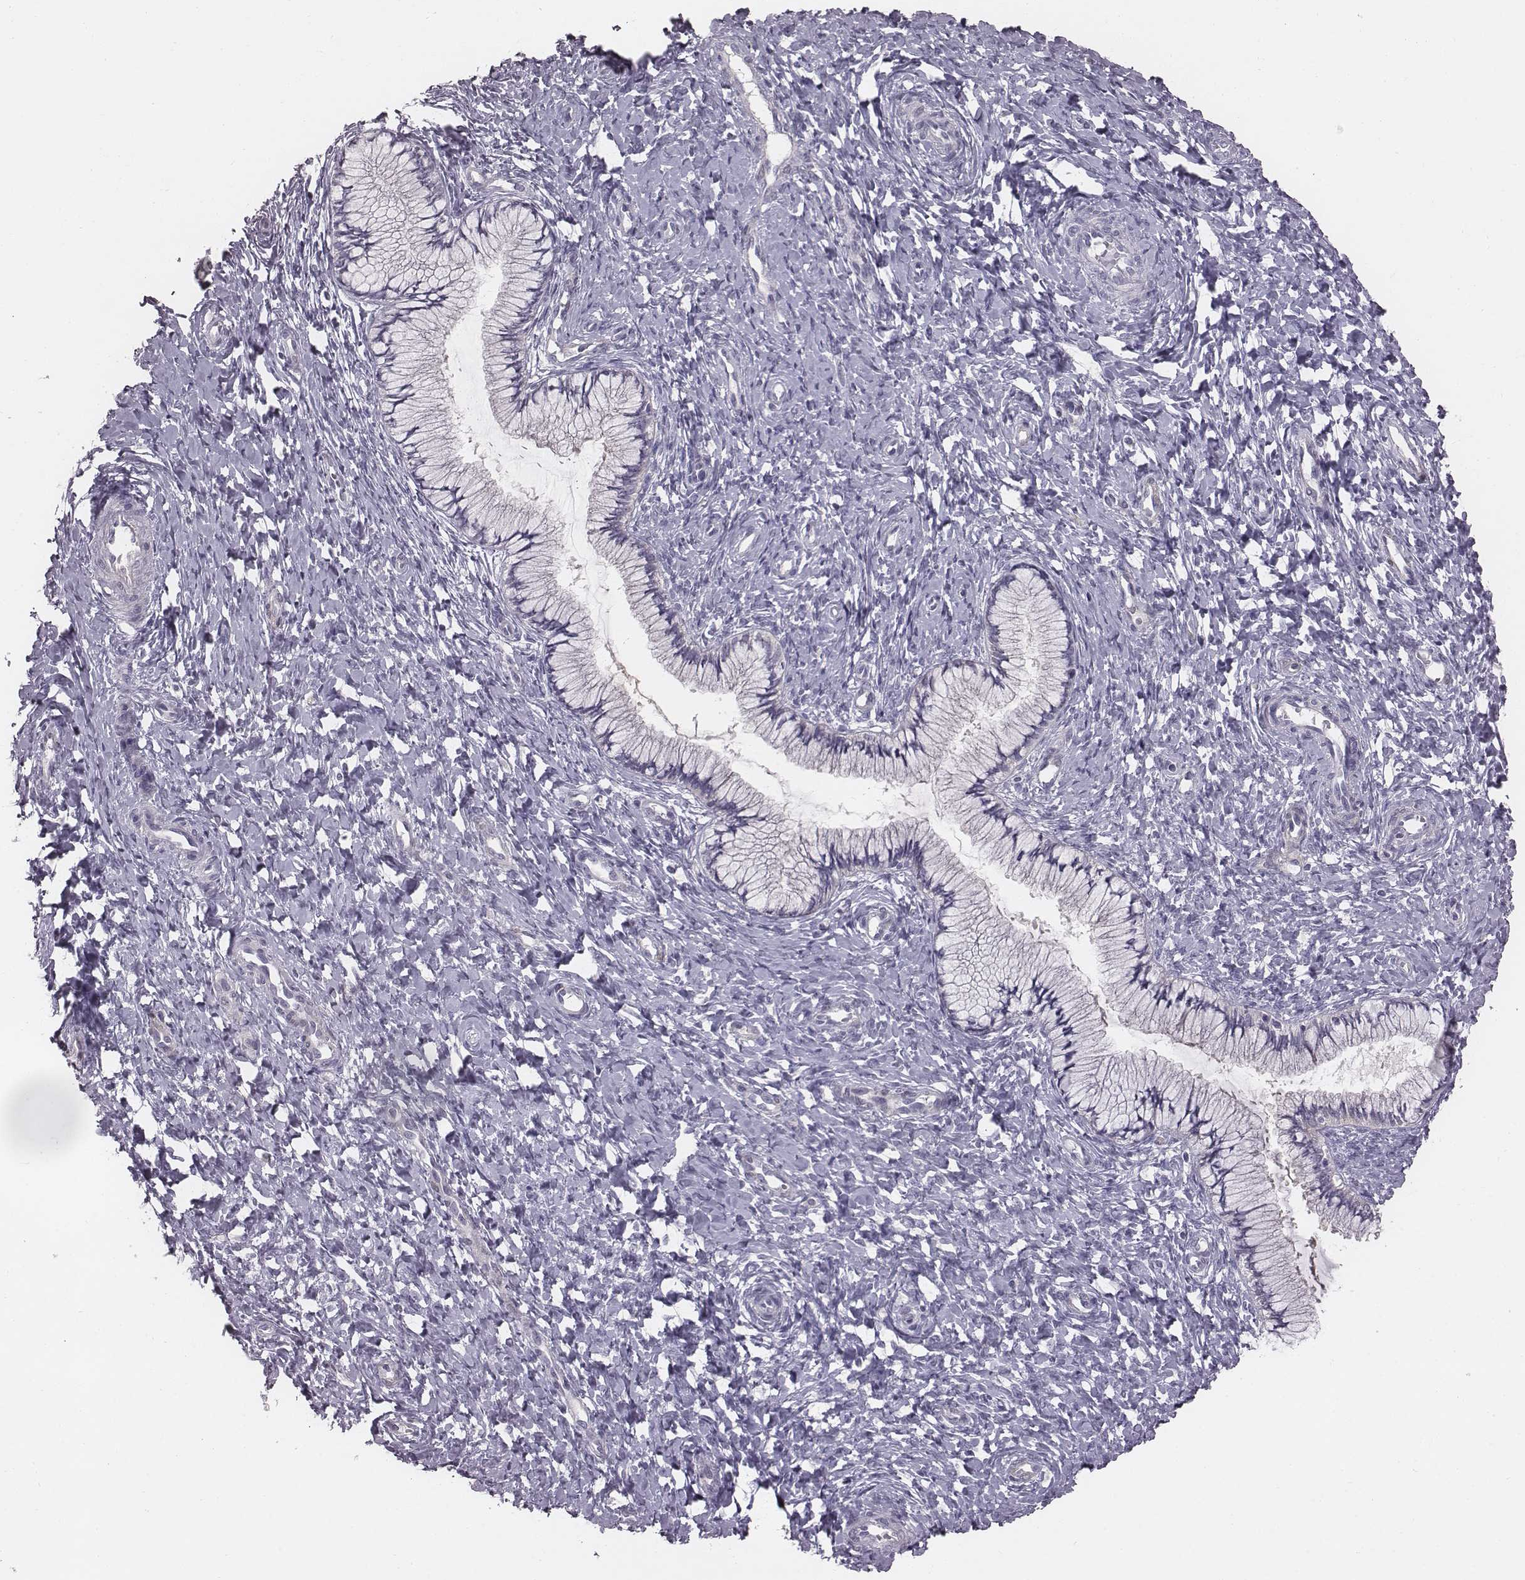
{"staining": {"intensity": "negative", "quantity": "none", "location": "none"}, "tissue": "cervix", "cell_type": "Glandular cells", "image_type": "normal", "snomed": [{"axis": "morphology", "description": "Normal tissue, NOS"}, {"axis": "topography", "description": "Cervix"}], "caption": "High power microscopy histopathology image of an IHC histopathology image of unremarkable cervix, revealing no significant expression in glandular cells.", "gene": "ENSG00000284762", "patient": {"sex": "female", "age": 37}}